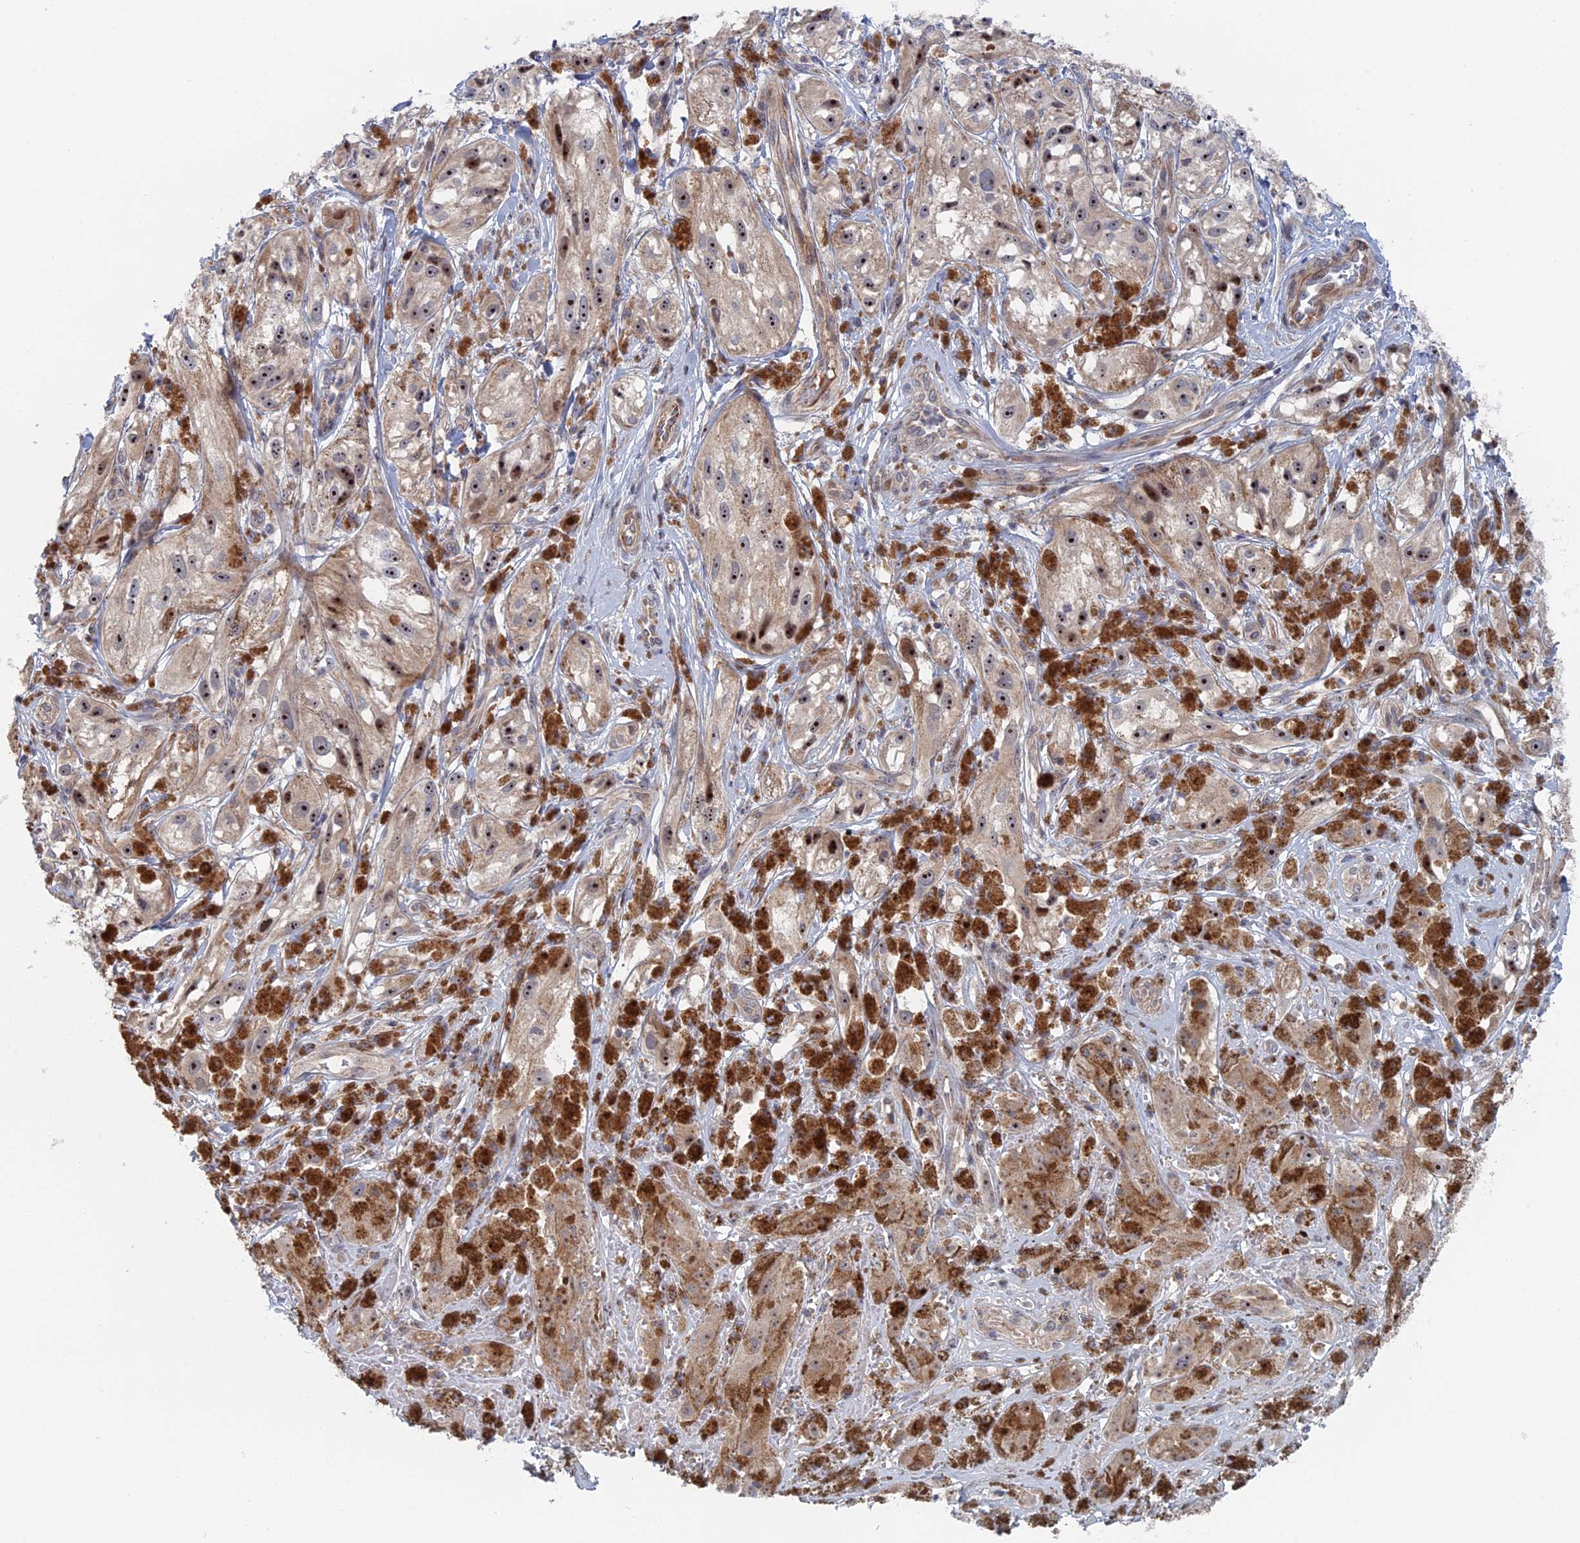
{"staining": {"intensity": "moderate", "quantity": "25%-75%", "location": "nuclear"}, "tissue": "melanoma", "cell_type": "Tumor cells", "image_type": "cancer", "snomed": [{"axis": "morphology", "description": "Malignant melanoma, NOS"}, {"axis": "topography", "description": "Skin"}], "caption": "A high-resolution photomicrograph shows immunohistochemistry staining of melanoma, which shows moderate nuclear positivity in about 25%-75% of tumor cells. (Brightfield microscopy of DAB IHC at high magnification).", "gene": "IL7", "patient": {"sex": "male", "age": 88}}